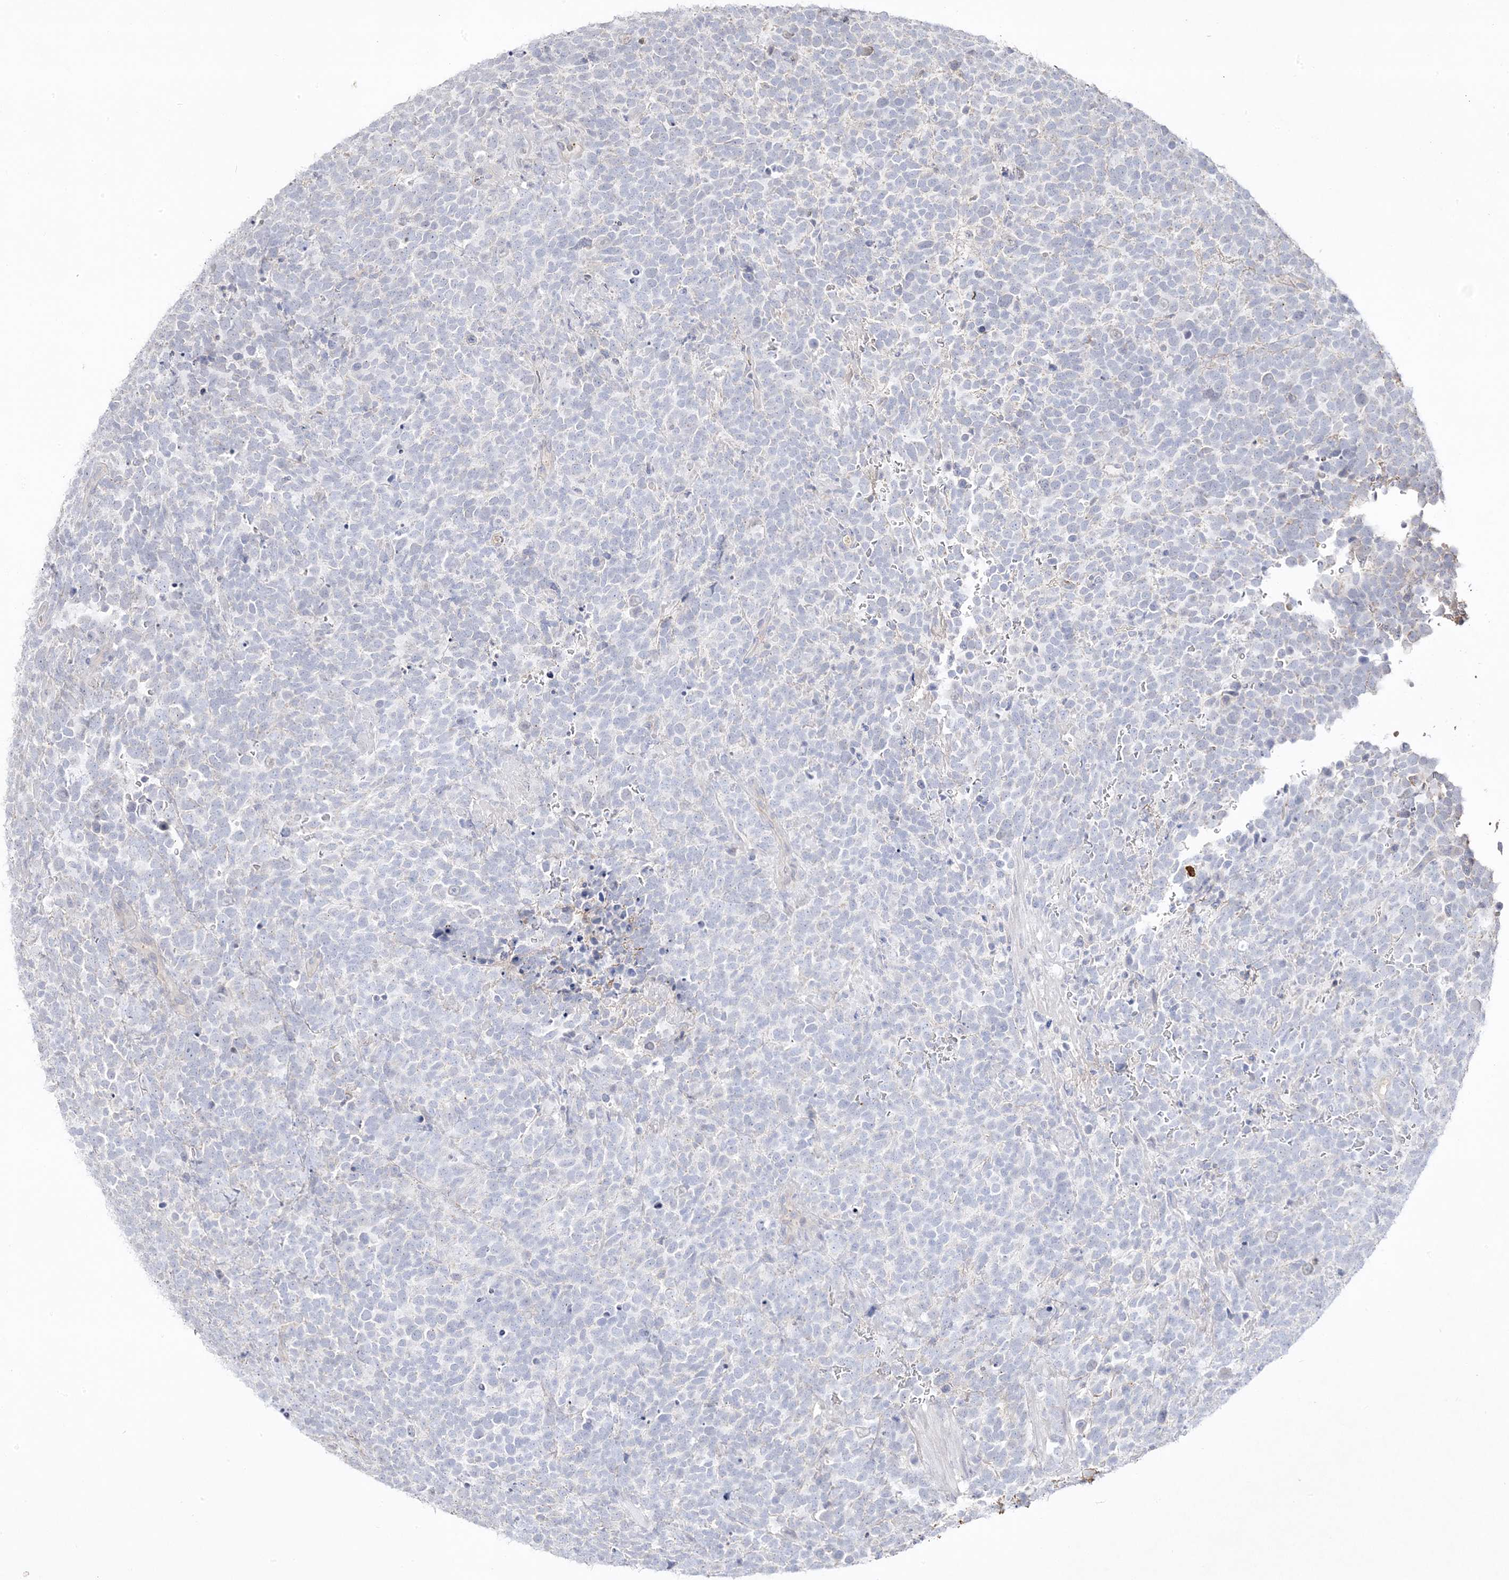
{"staining": {"intensity": "negative", "quantity": "none", "location": "none"}, "tissue": "urothelial cancer", "cell_type": "Tumor cells", "image_type": "cancer", "snomed": [{"axis": "morphology", "description": "Urothelial carcinoma, High grade"}, {"axis": "topography", "description": "Urinary bladder"}], "caption": "Image shows no significant protein expression in tumor cells of urothelial cancer.", "gene": "TRANK1", "patient": {"sex": "female", "age": 82}}